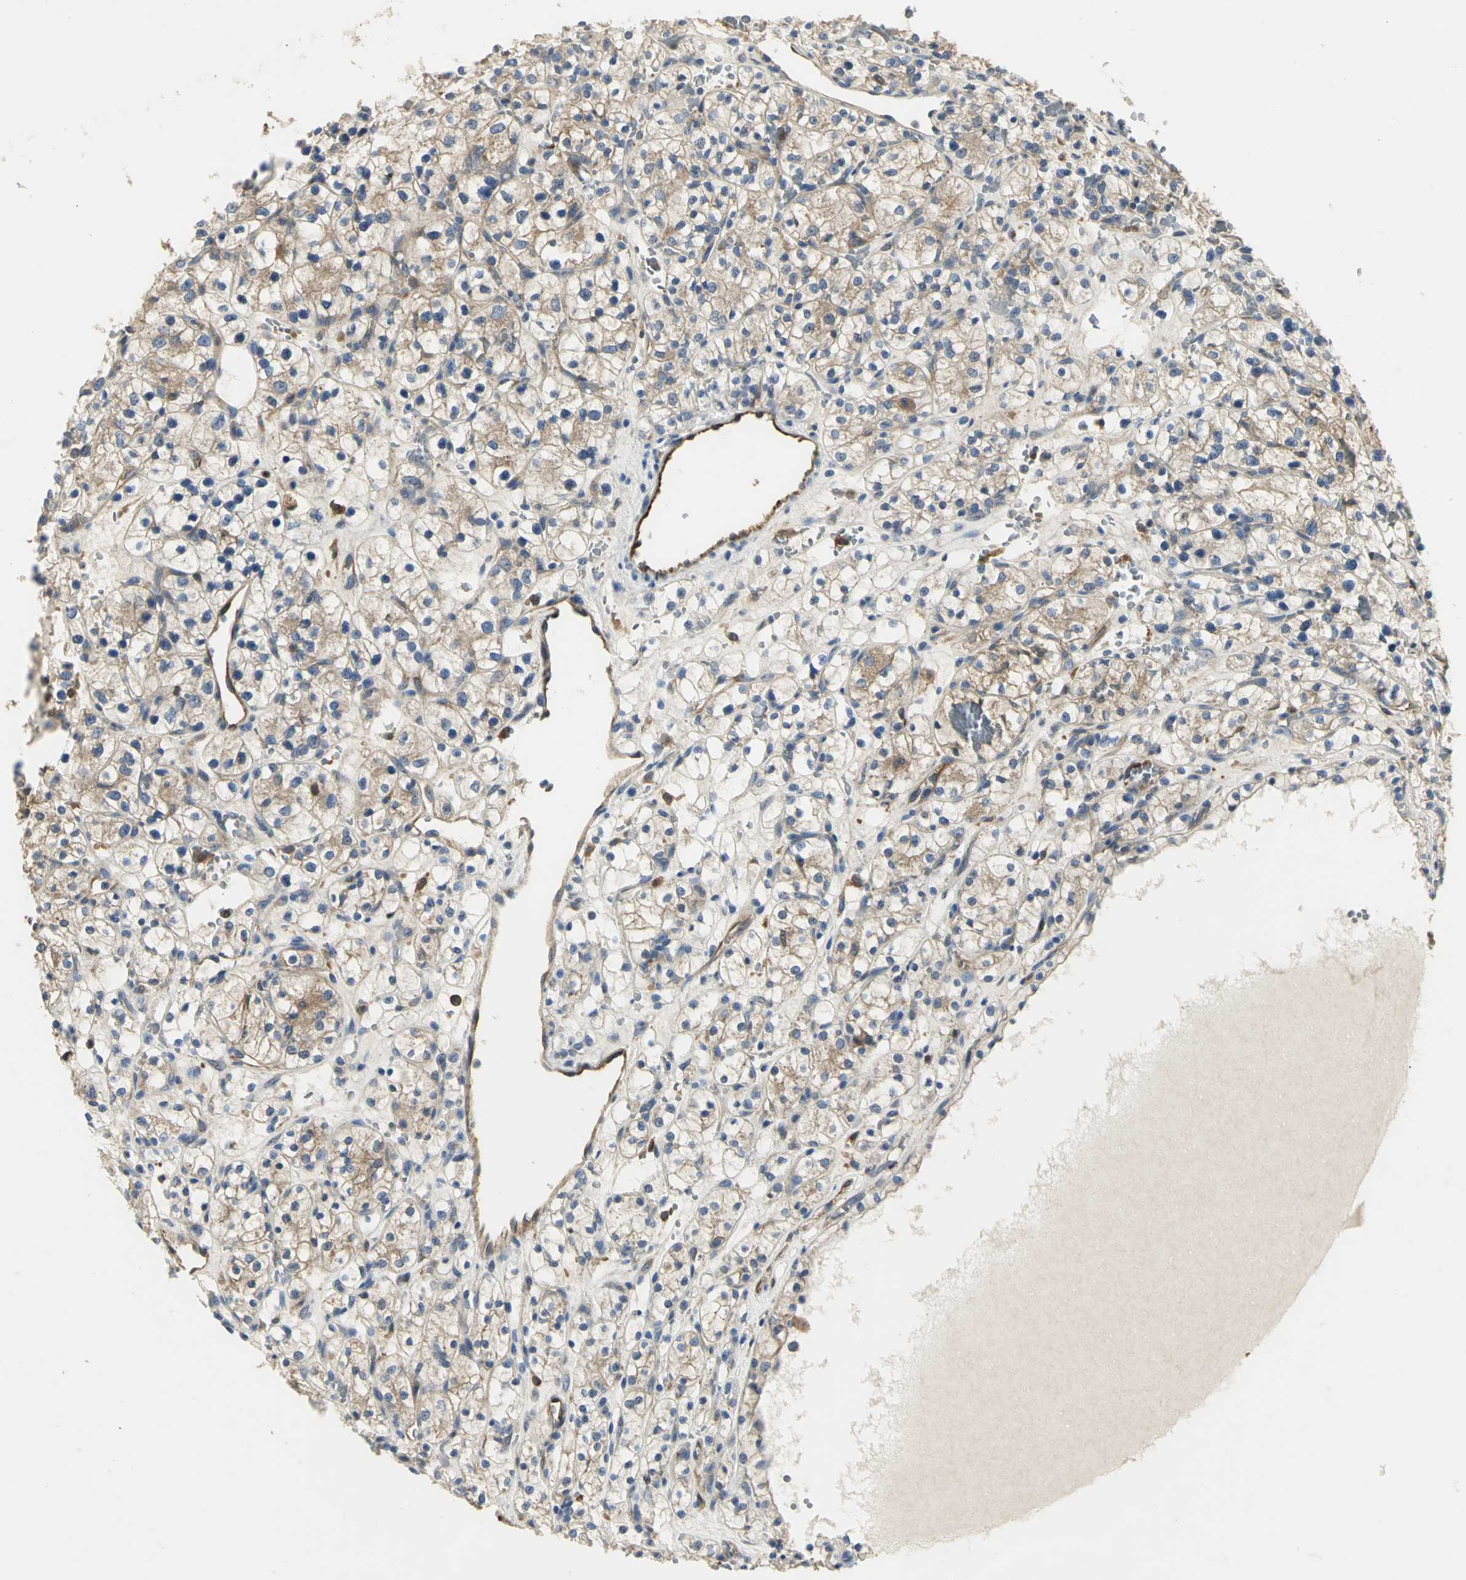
{"staining": {"intensity": "moderate", "quantity": ">75%", "location": "cytoplasmic/membranous"}, "tissue": "renal cancer", "cell_type": "Tumor cells", "image_type": "cancer", "snomed": [{"axis": "morphology", "description": "Adenocarcinoma, NOS"}, {"axis": "topography", "description": "Kidney"}], "caption": "Tumor cells demonstrate medium levels of moderate cytoplasmic/membranous positivity in about >75% of cells in renal cancer (adenocarcinoma).", "gene": "CHRNB1", "patient": {"sex": "female", "age": 60}}